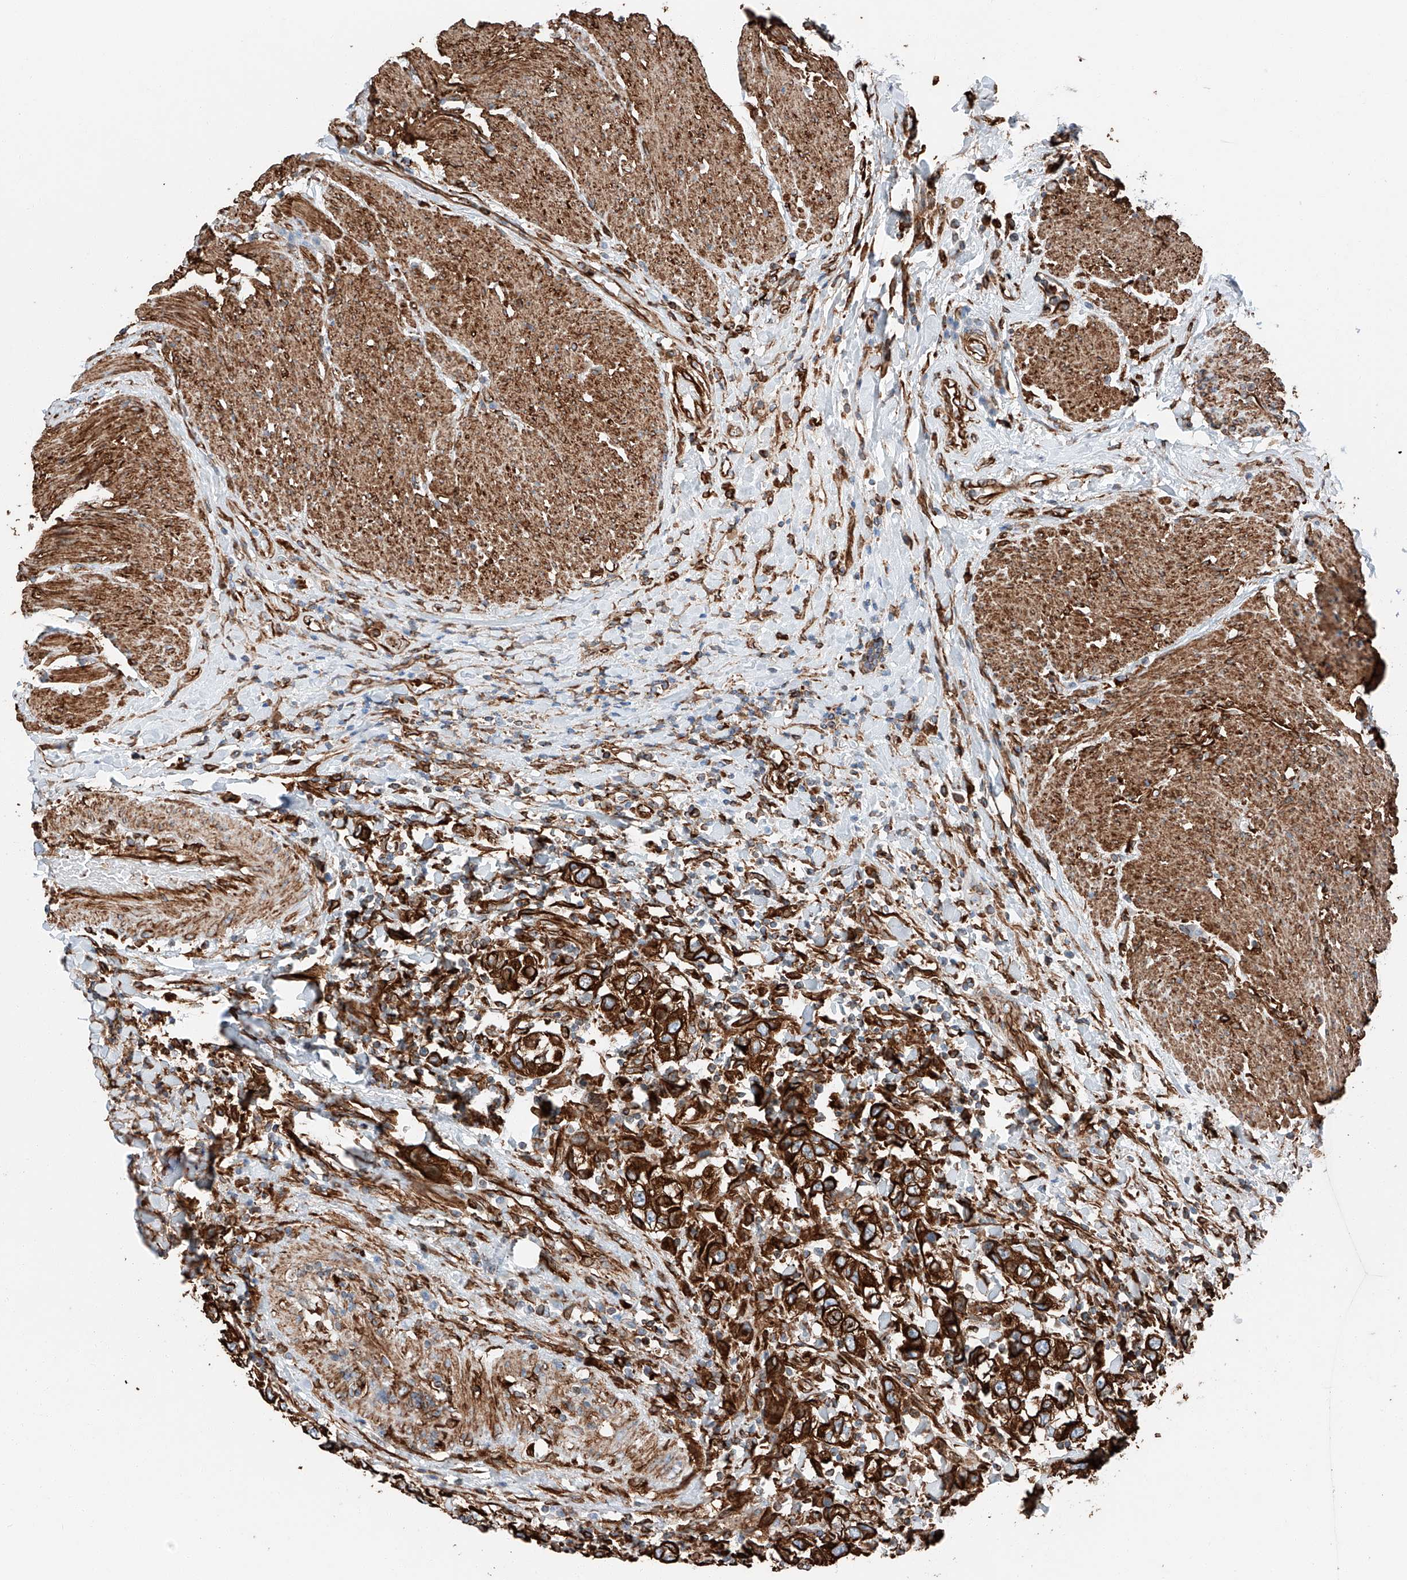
{"staining": {"intensity": "strong", "quantity": ">75%", "location": "cytoplasmic/membranous"}, "tissue": "urothelial cancer", "cell_type": "Tumor cells", "image_type": "cancer", "snomed": [{"axis": "morphology", "description": "Urothelial carcinoma, High grade"}, {"axis": "topography", "description": "Urinary bladder"}], "caption": "The histopathology image demonstrates immunohistochemical staining of urothelial carcinoma (high-grade). There is strong cytoplasmic/membranous expression is present in approximately >75% of tumor cells. Immunohistochemistry (ihc) stains the protein in brown and the nuclei are stained blue.", "gene": "ZNF804A", "patient": {"sex": "female", "age": 80}}